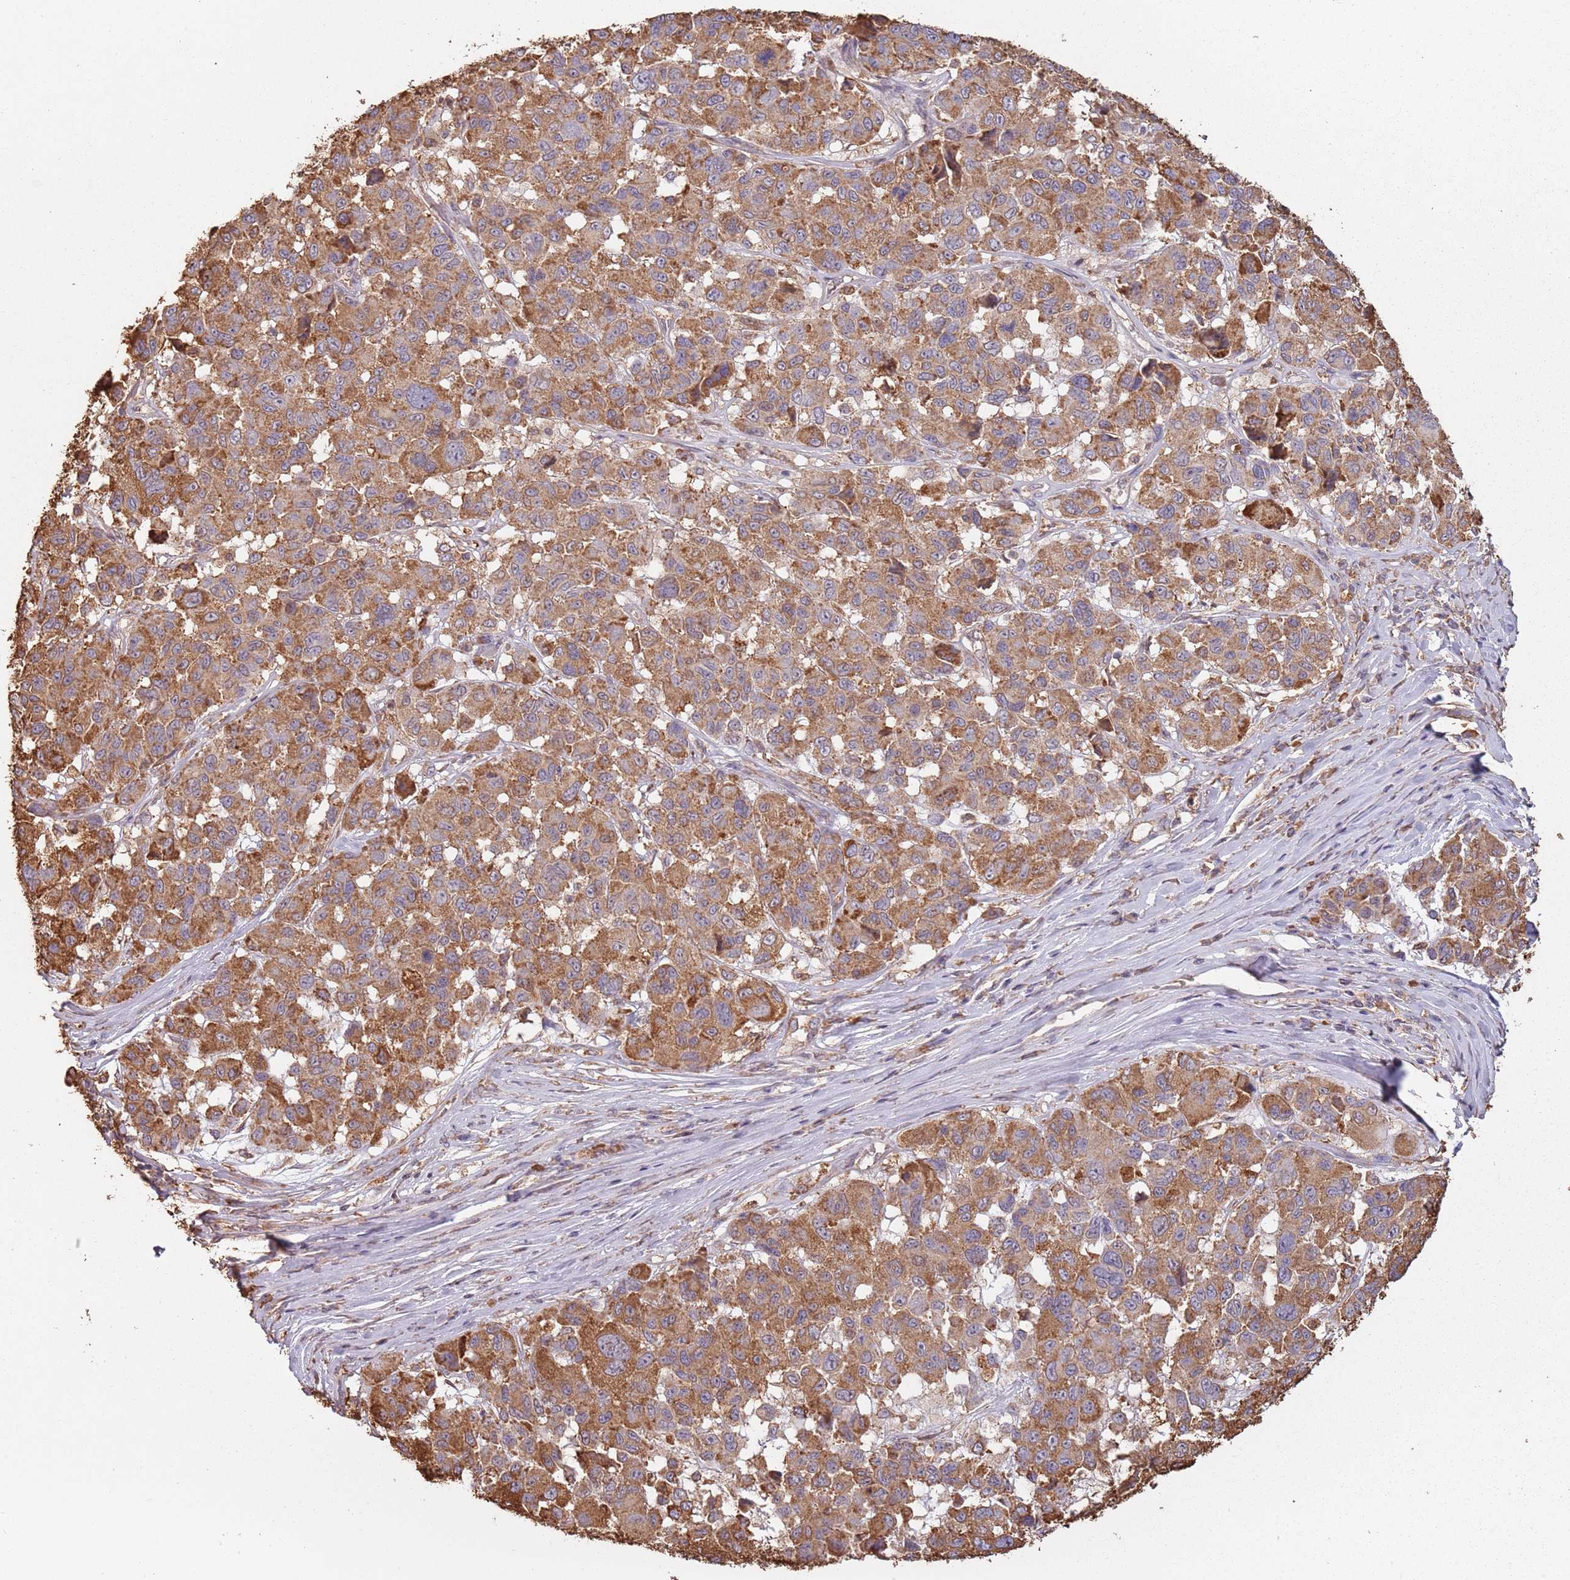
{"staining": {"intensity": "moderate", "quantity": ">75%", "location": "cytoplasmic/membranous"}, "tissue": "melanoma", "cell_type": "Tumor cells", "image_type": "cancer", "snomed": [{"axis": "morphology", "description": "Malignant melanoma, NOS"}, {"axis": "topography", "description": "Skin"}], "caption": "Malignant melanoma stained with a brown dye demonstrates moderate cytoplasmic/membranous positive expression in about >75% of tumor cells.", "gene": "ATOSB", "patient": {"sex": "female", "age": 66}}